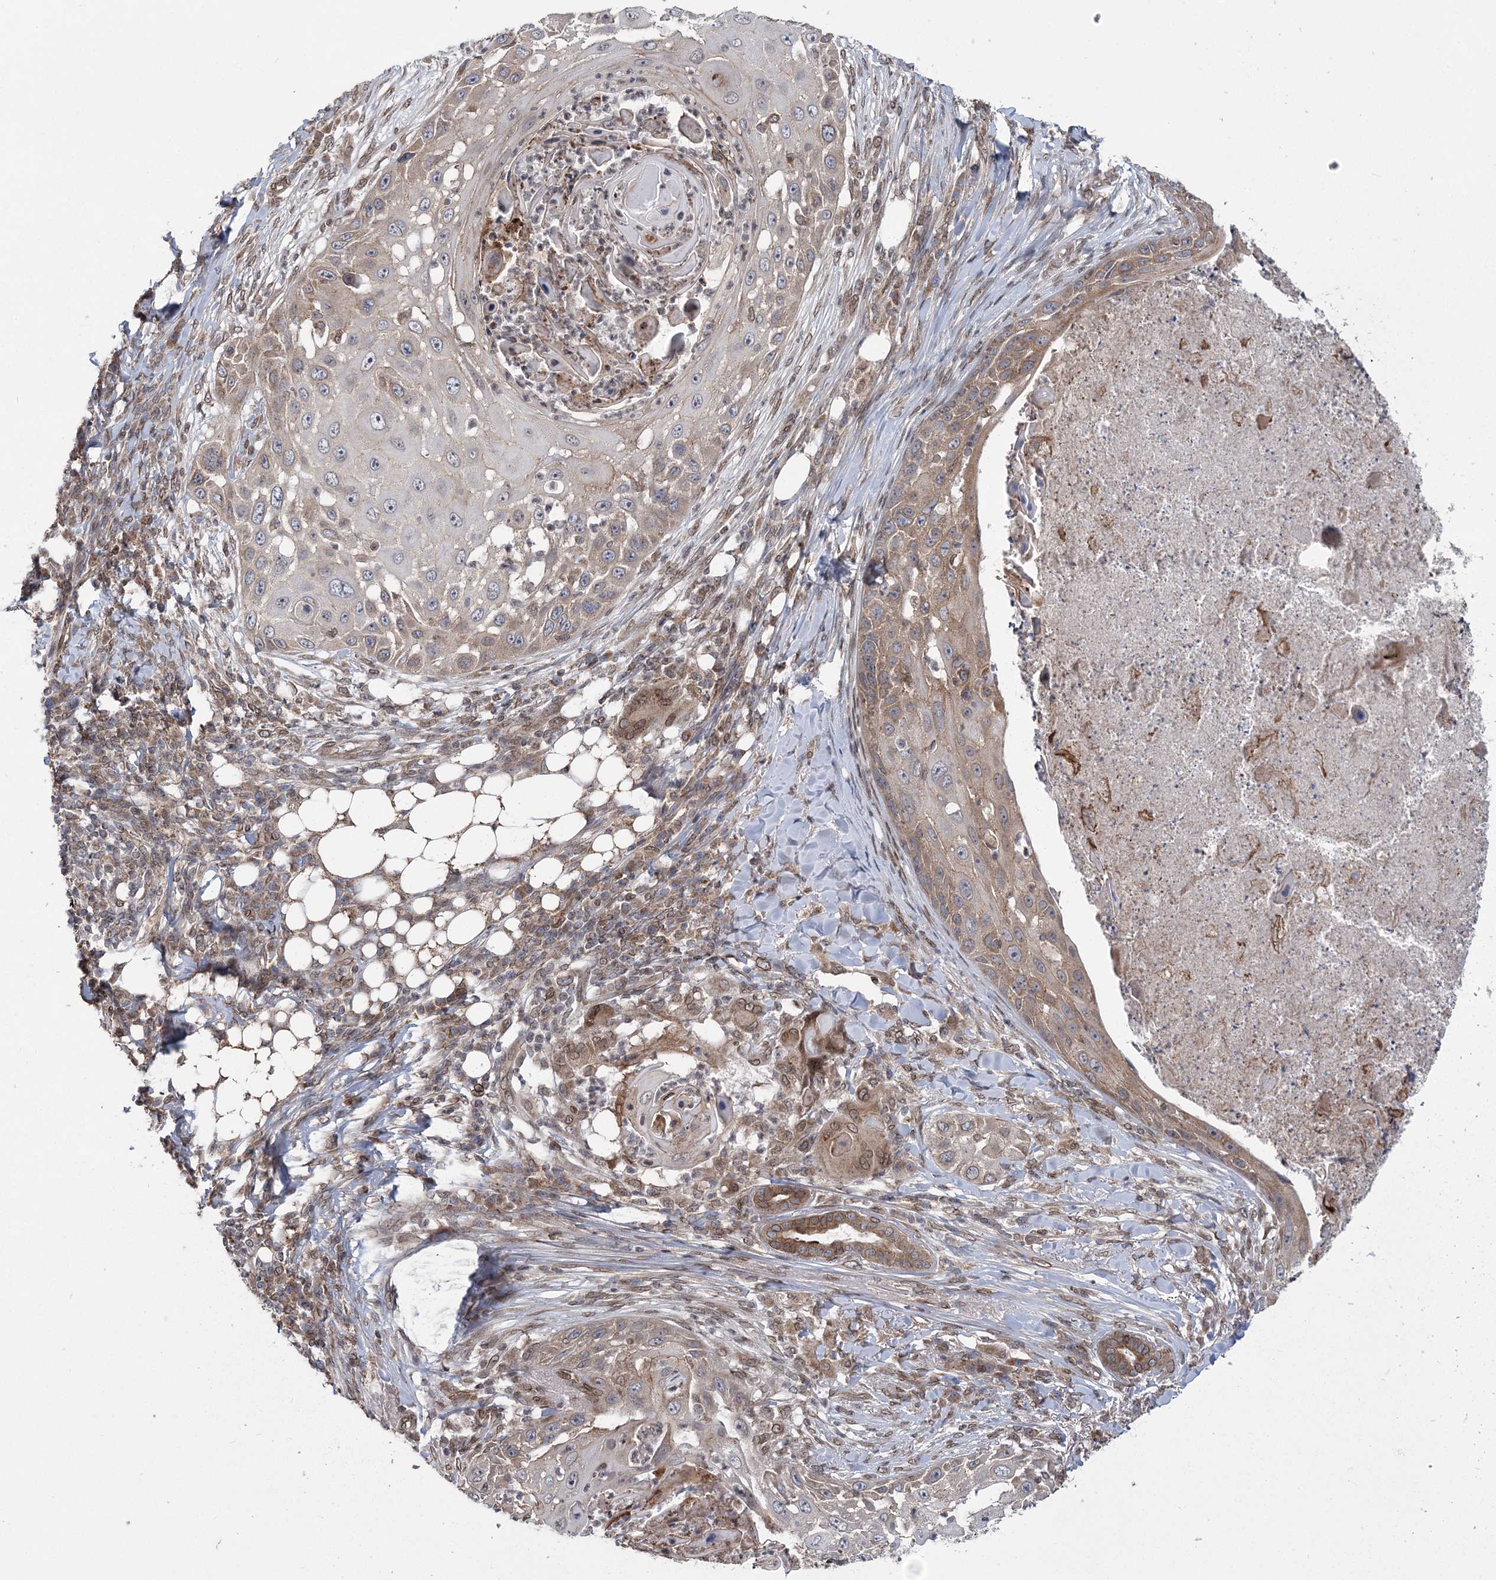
{"staining": {"intensity": "moderate", "quantity": "<25%", "location": "cytoplasmic/membranous,nuclear"}, "tissue": "skin cancer", "cell_type": "Tumor cells", "image_type": "cancer", "snomed": [{"axis": "morphology", "description": "Squamous cell carcinoma, NOS"}, {"axis": "topography", "description": "Skin"}], "caption": "Immunohistochemistry (IHC) micrograph of human squamous cell carcinoma (skin) stained for a protein (brown), which reveals low levels of moderate cytoplasmic/membranous and nuclear expression in approximately <25% of tumor cells.", "gene": "DNAJC27", "patient": {"sex": "female", "age": 44}}